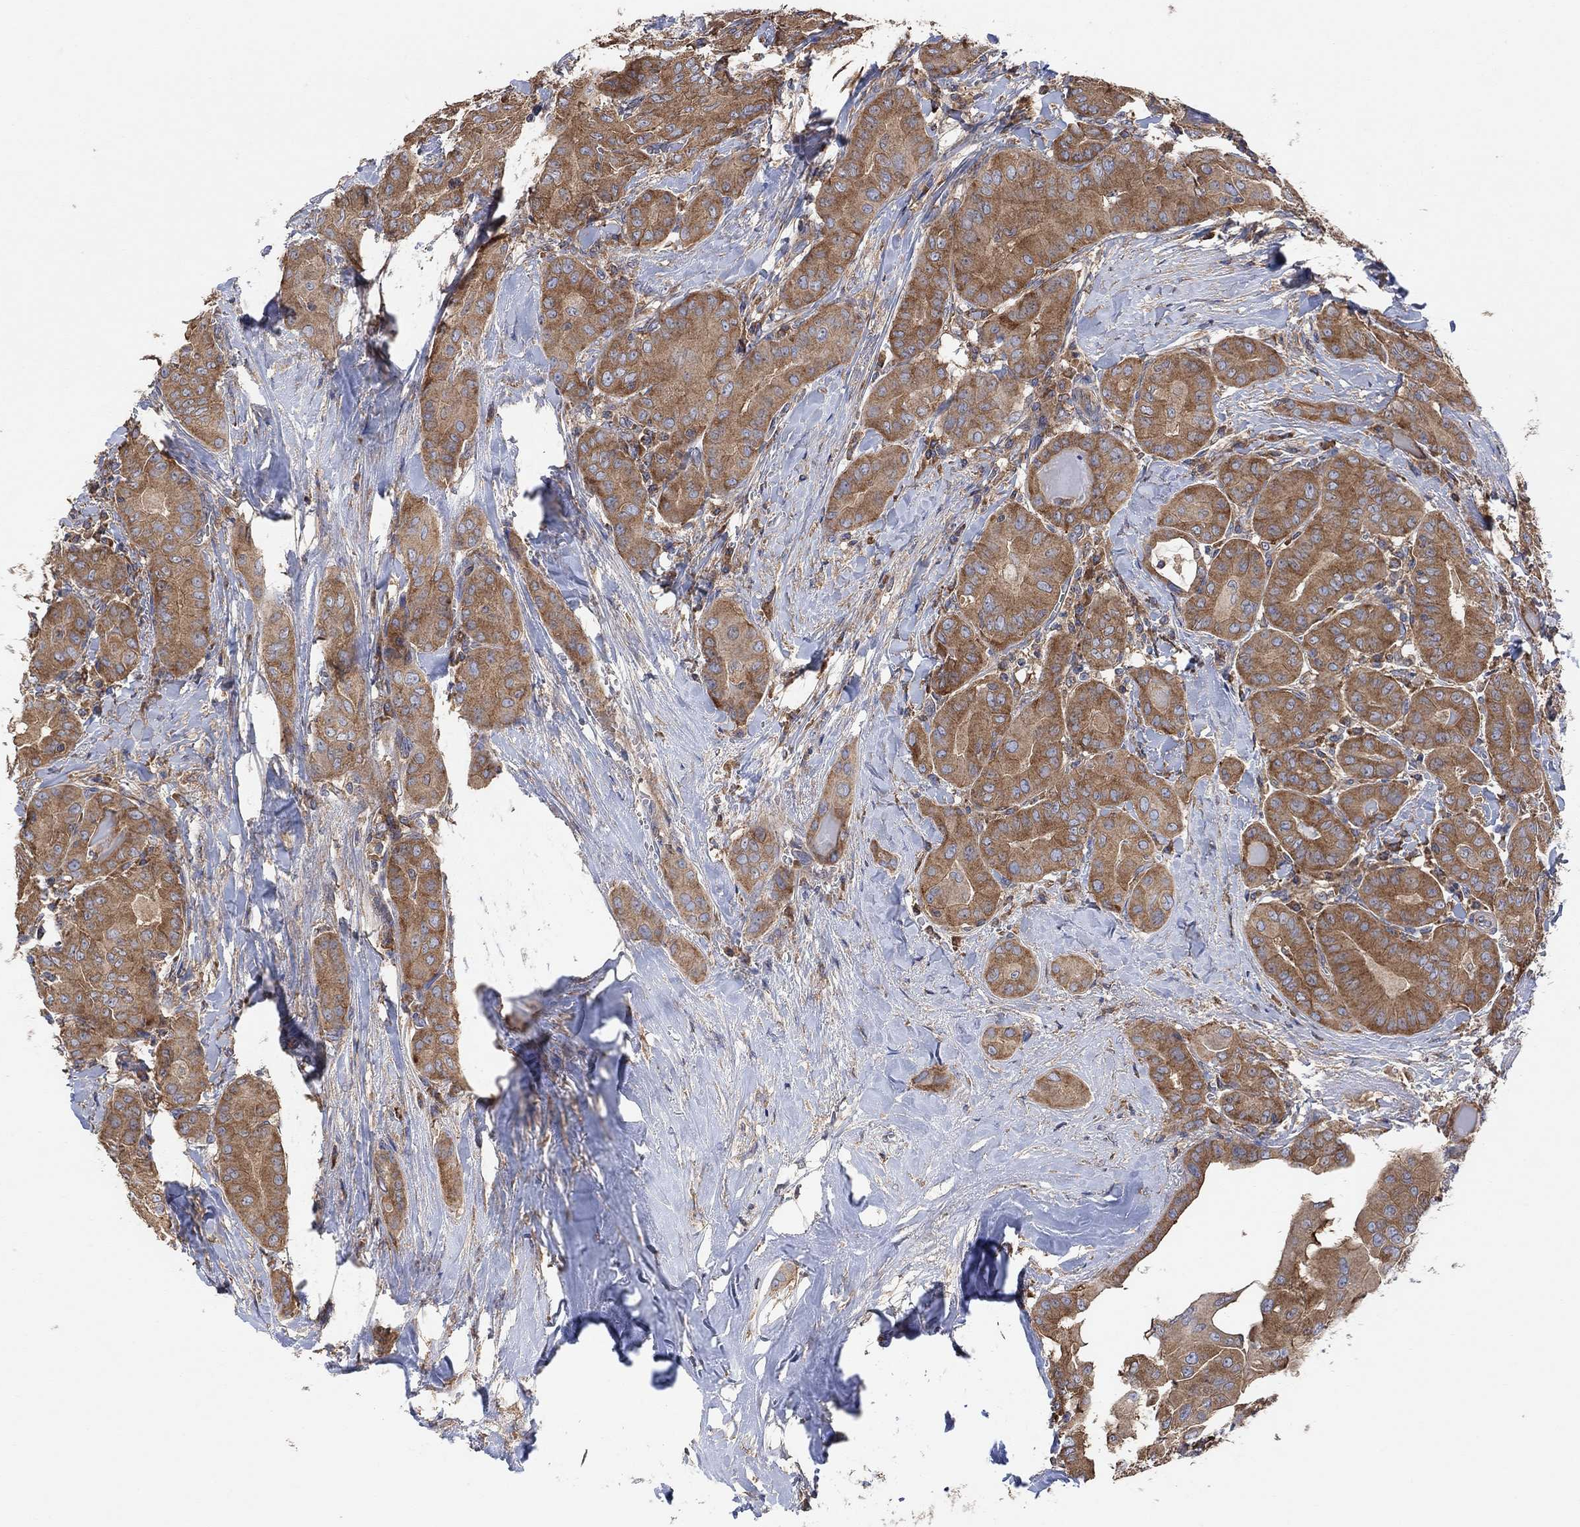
{"staining": {"intensity": "strong", "quantity": "25%-75%", "location": "cytoplasmic/membranous"}, "tissue": "thyroid cancer", "cell_type": "Tumor cells", "image_type": "cancer", "snomed": [{"axis": "morphology", "description": "Papillary adenocarcinoma, NOS"}, {"axis": "topography", "description": "Thyroid gland"}], "caption": "High-power microscopy captured an immunohistochemistry (IHC) image of thyroid cancer (papillary adenocarcinoma), revealing strong cytoplasmic/membranous positivity in about 25%-75% of tumor cells.", "gene": "BLOC1S3", "patient": {"sex": "female", "age": 37}}